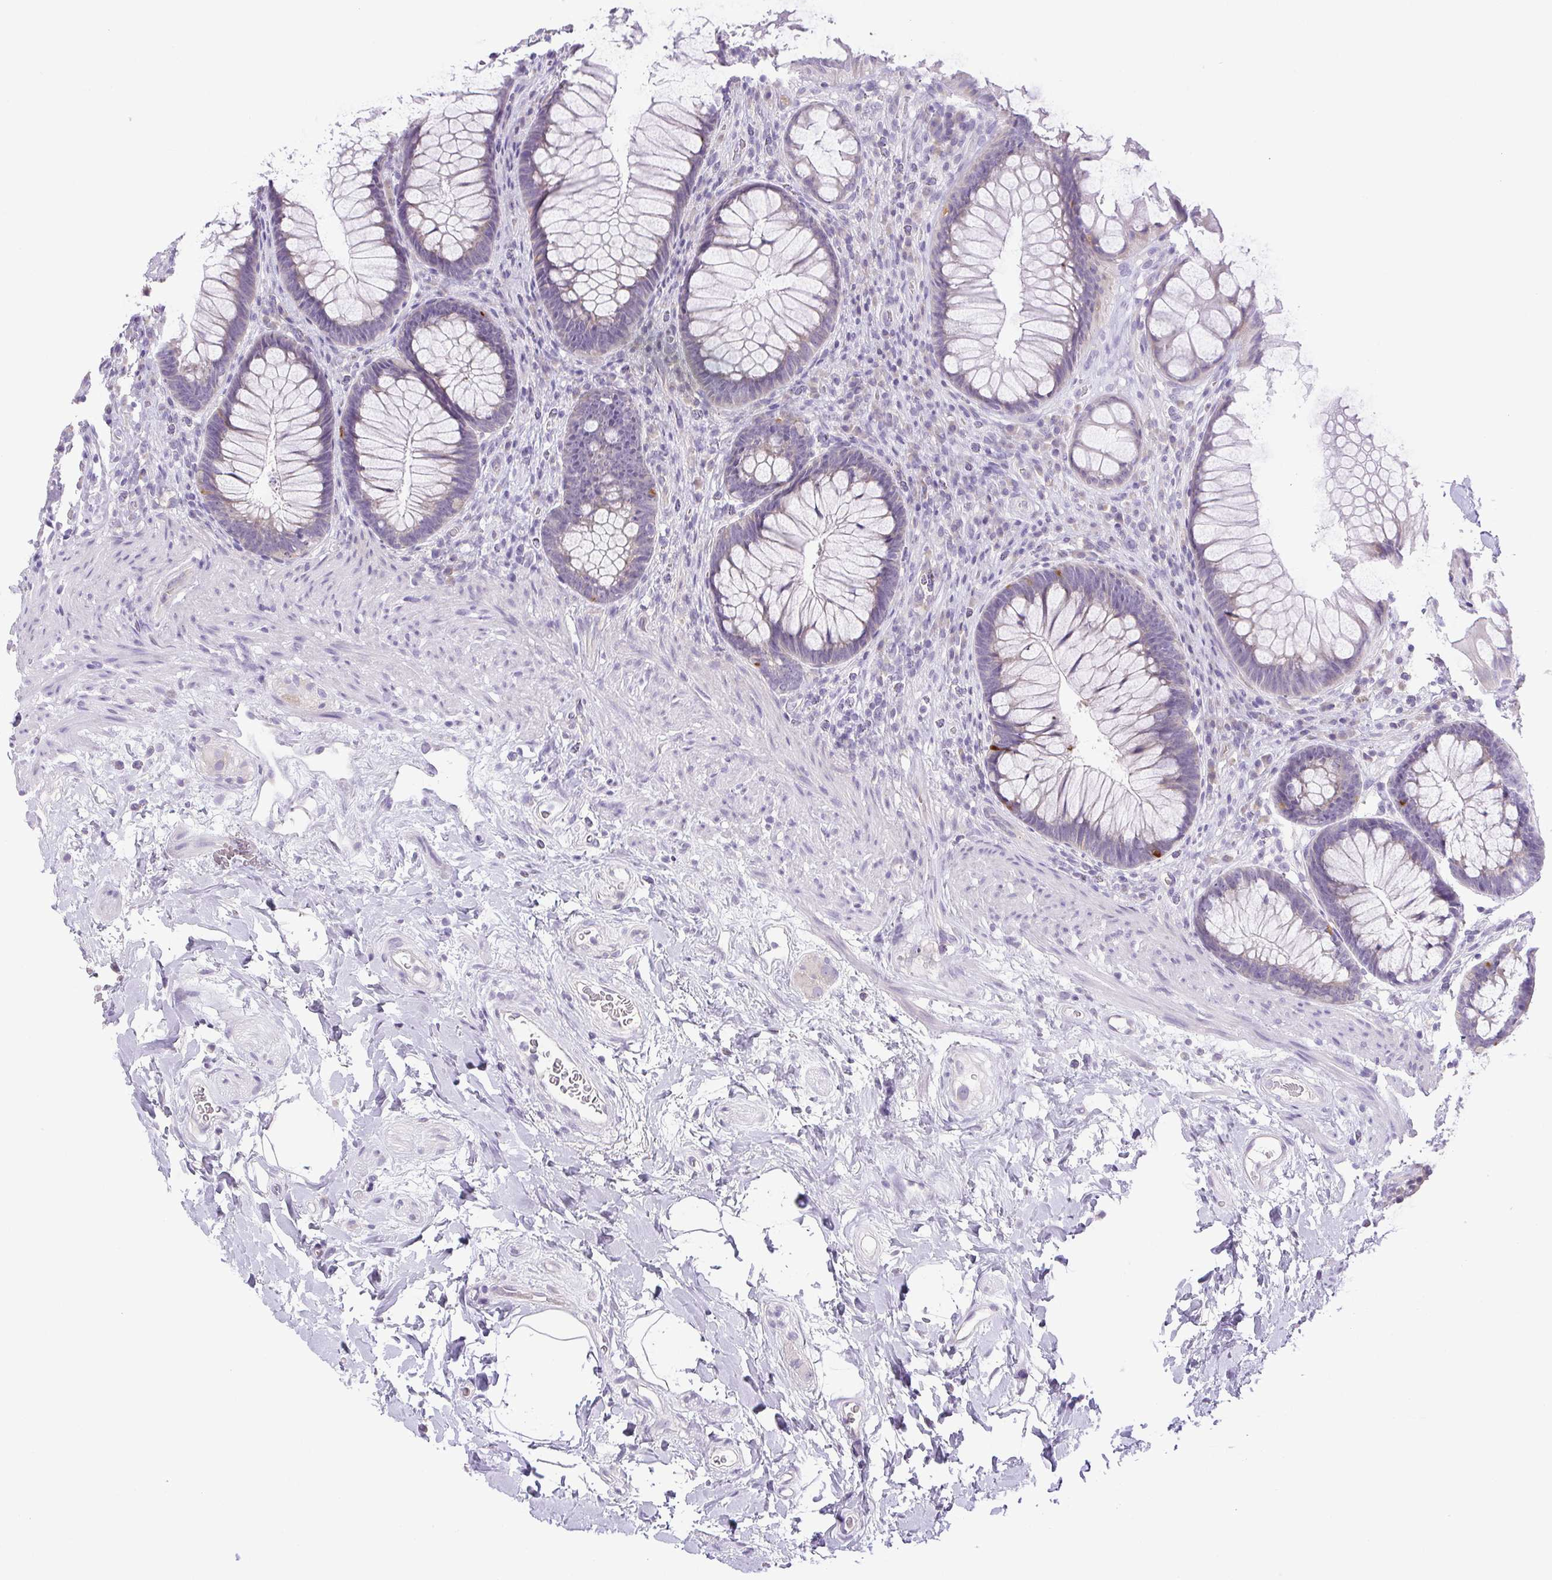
{"staining": {"intensity": "weak", "quantity": "<25%", "location": "cytoplasmic/membranous"}, "tissue": "rectum", "cell_type": "Glandular cells", "image_type": "normal", "snomed": [{"axis": "morphology", "description": "Normal tissue, NOS"}, {"axis": "topography", "description": "Smooth muscle"}, {"axis": "topography", "description": "Rectum"}], "caption": "Micrograph shows no protein staining in glandular cells of normal rectum. The staining is performed using DAB (3,3'-diaminobenzidine) brown chromogen with nuclei counter-stained in using hematoxylin.", "gene": "PAPPA2", "patient": {"sex": "male", "age": 53}}